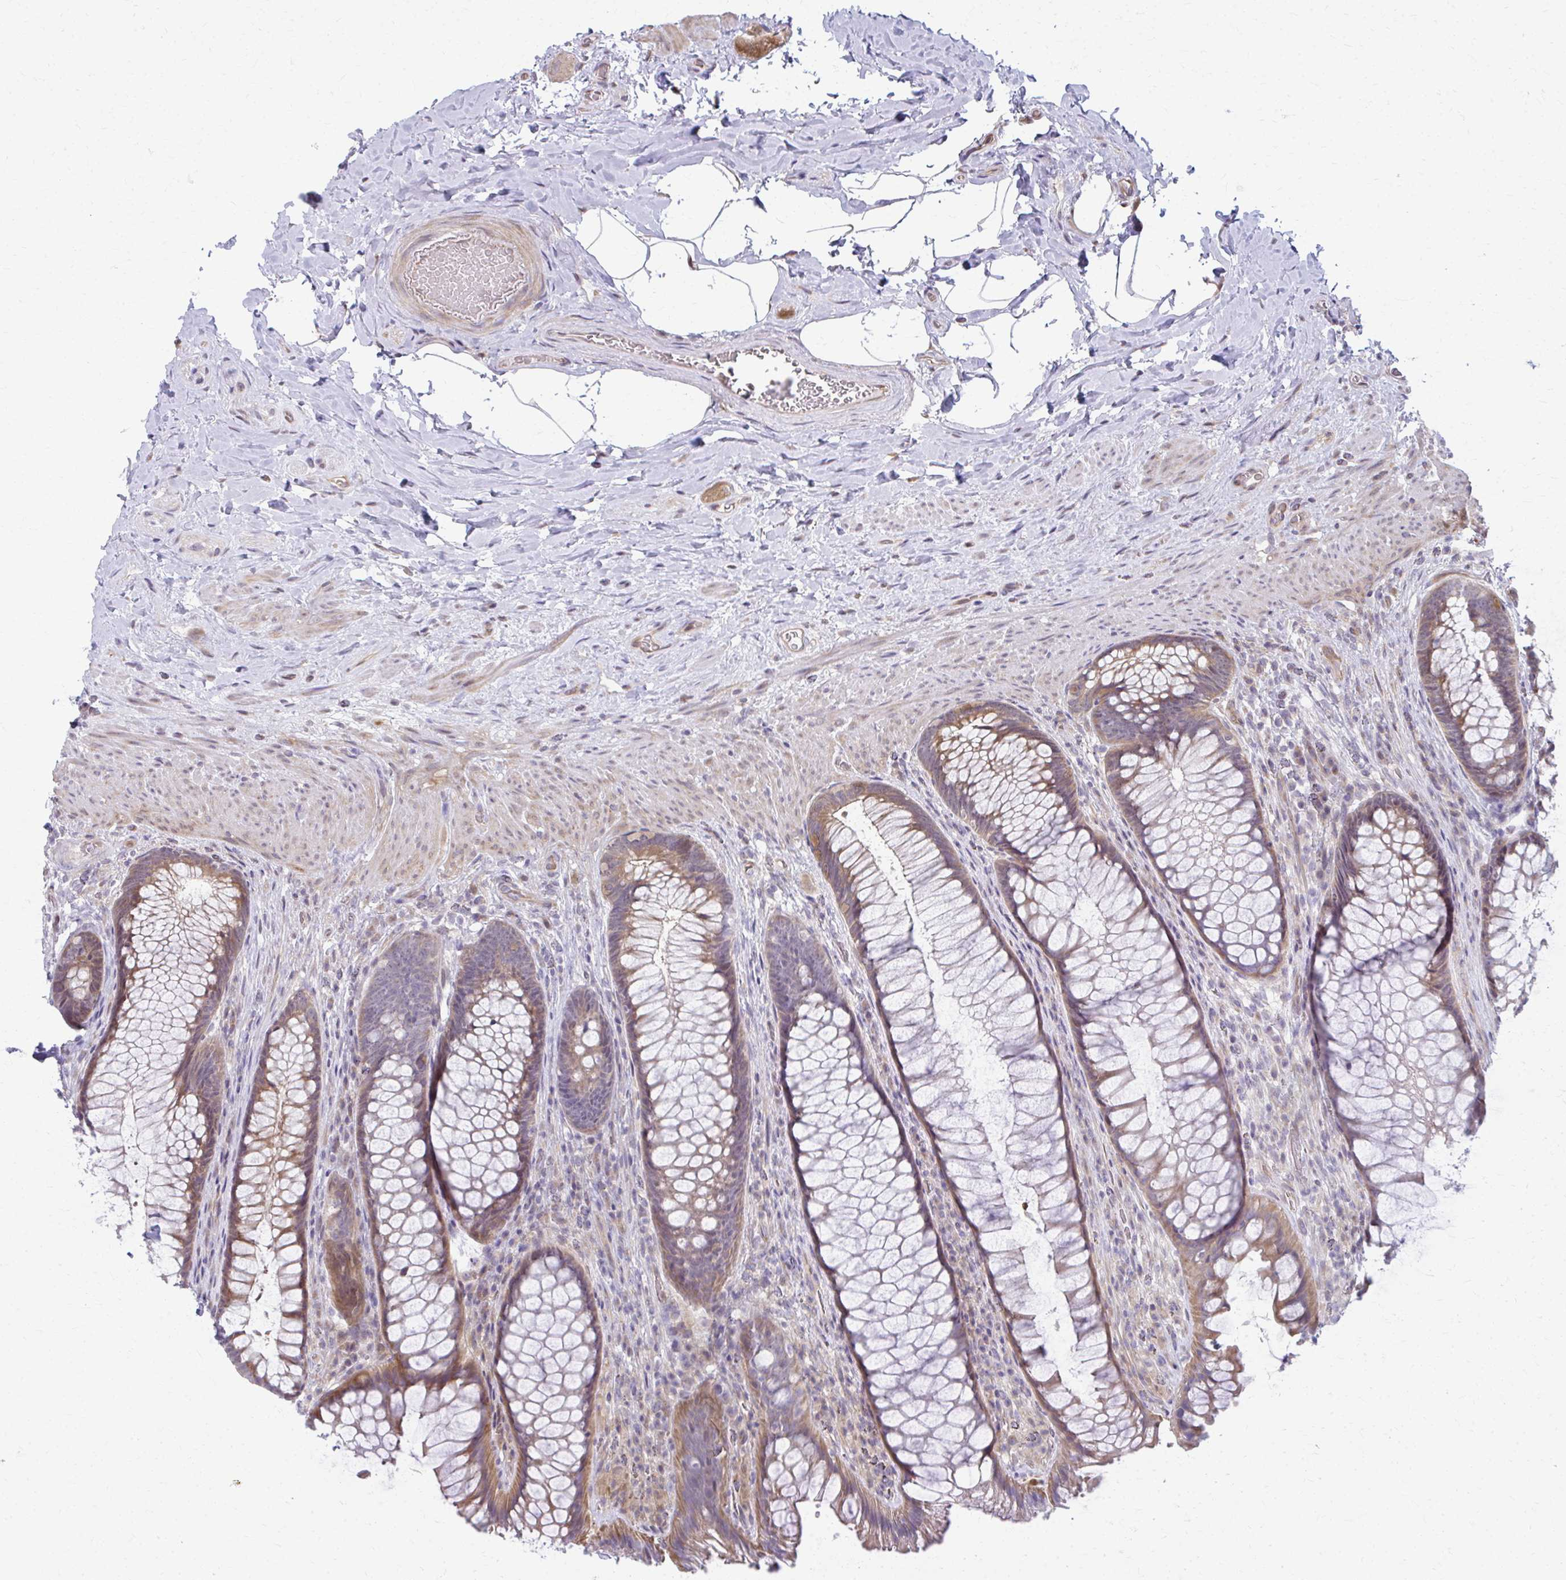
{"staining": {"intensity": "moderate", "quantity": ">75%", "location": "cytoplasmic/membranous"}, "tissue": "rectum", "cell_type": "Glandular cells", "image_type": "normal", "snomed": [{"axis": "morphology", "description": "Normal tissue, NOS"}, {"axis": "topography", "description": "Rectum"}], "caption": "A micrograph of rectum stained for a protein shows moderate cytoplasmic/membranous brown staining in glandular cells. (DAB (3,3'-diaminobenzidine) = brown stain, brightfield microscopy at high magnification).", "gene": "MAF1", "patient": {"sex": "male", "age": 53}}